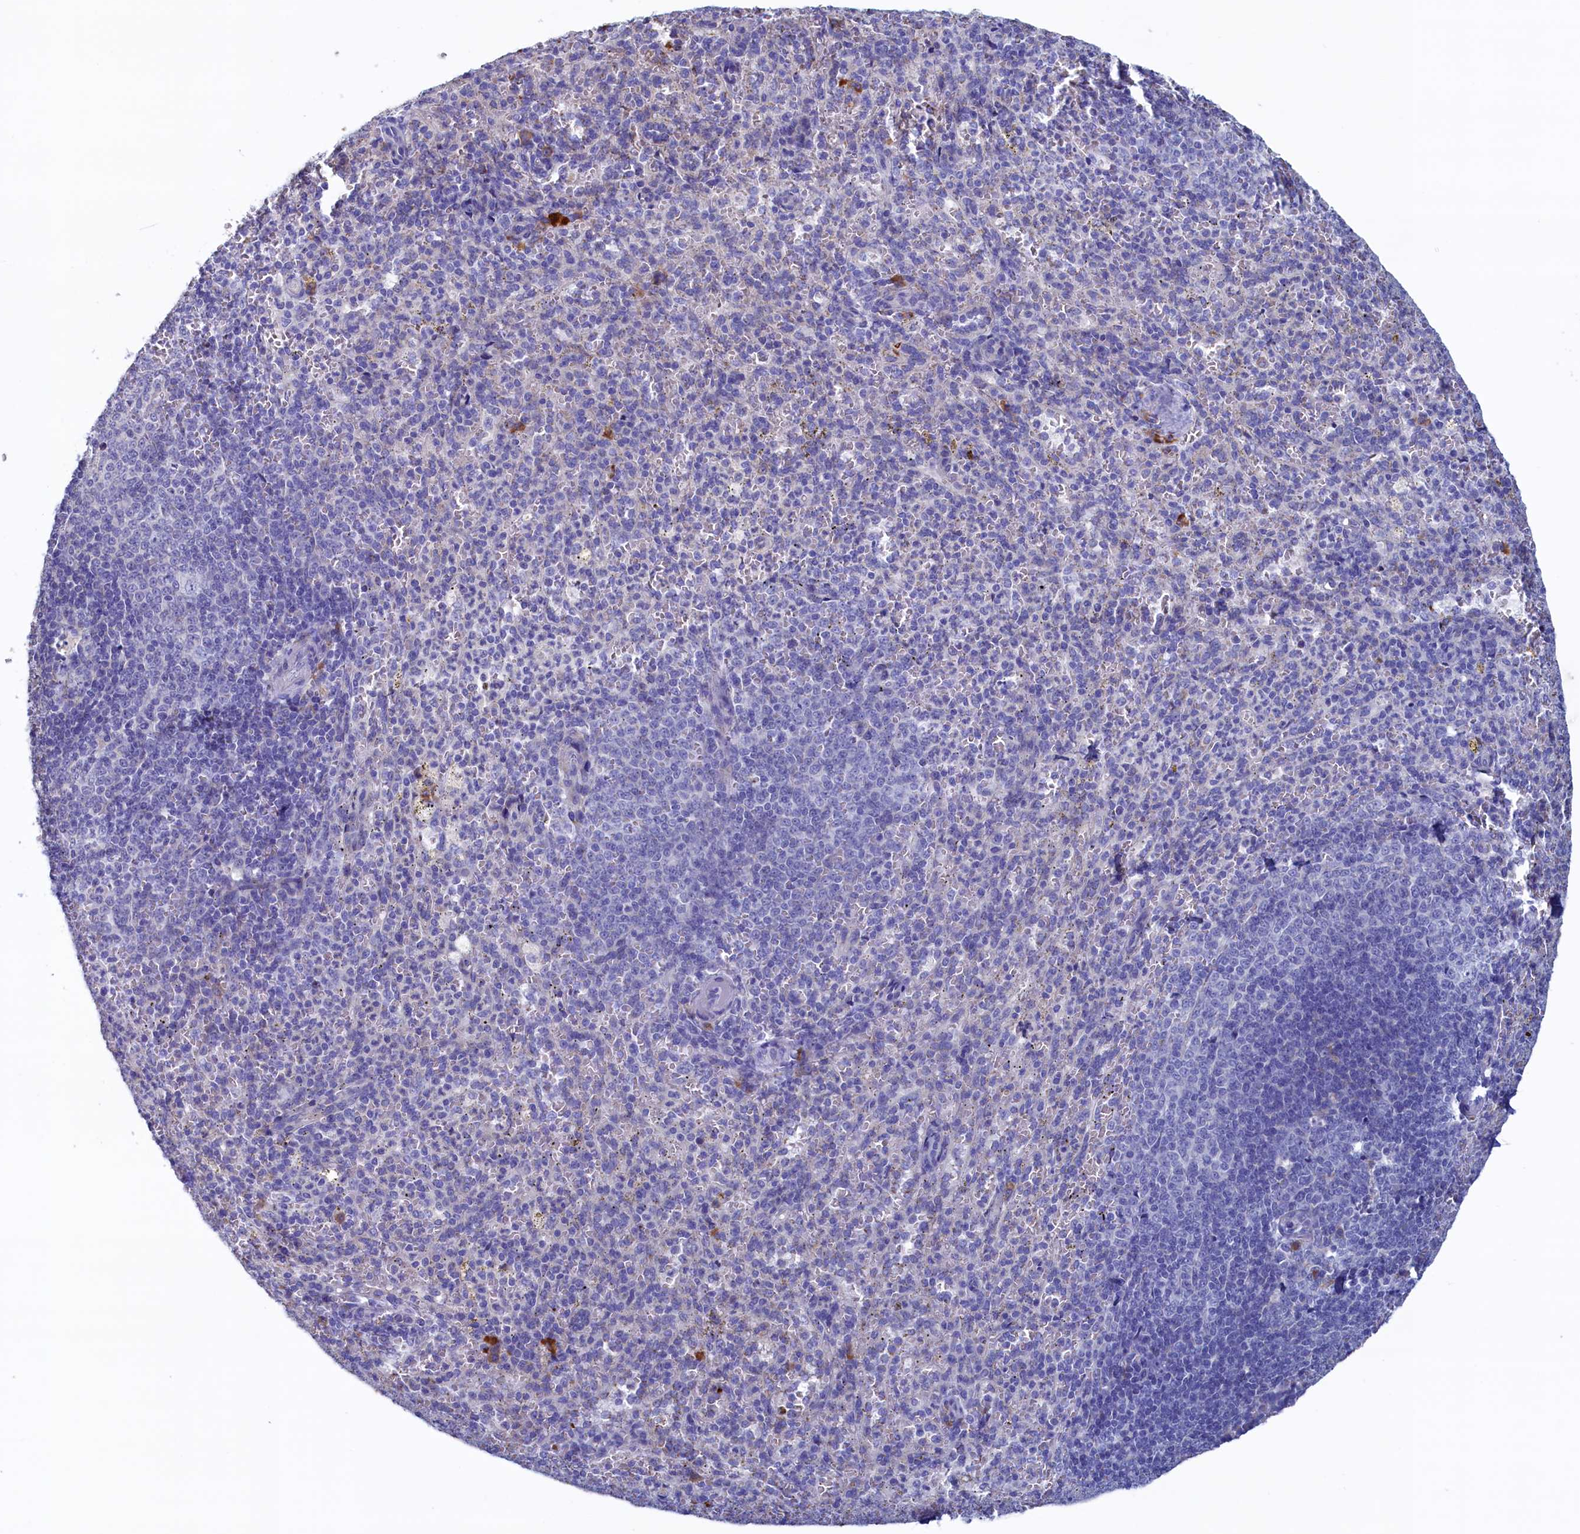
{"staining": {"intensity": "strong", "quantity": "<25%", "location": "cytoplasmic/membranous"}, "tissue": "spleen", "cell_type": "Cells in red pulp", "image_type": "normal", "snomed": [{"axis": "morphology", "description": "Normal tissue, NOS"}, {"axis": "topography", "description": "Spleen"}], "caption": "Brown immunohistochemical staining in unremarkable human spleen reveals strong cytoplasmic/membranous staining in approximately <25% of cells in red pulp.", "gene": "CBLIF", "patient": {"sex": "female", "age": 21}}